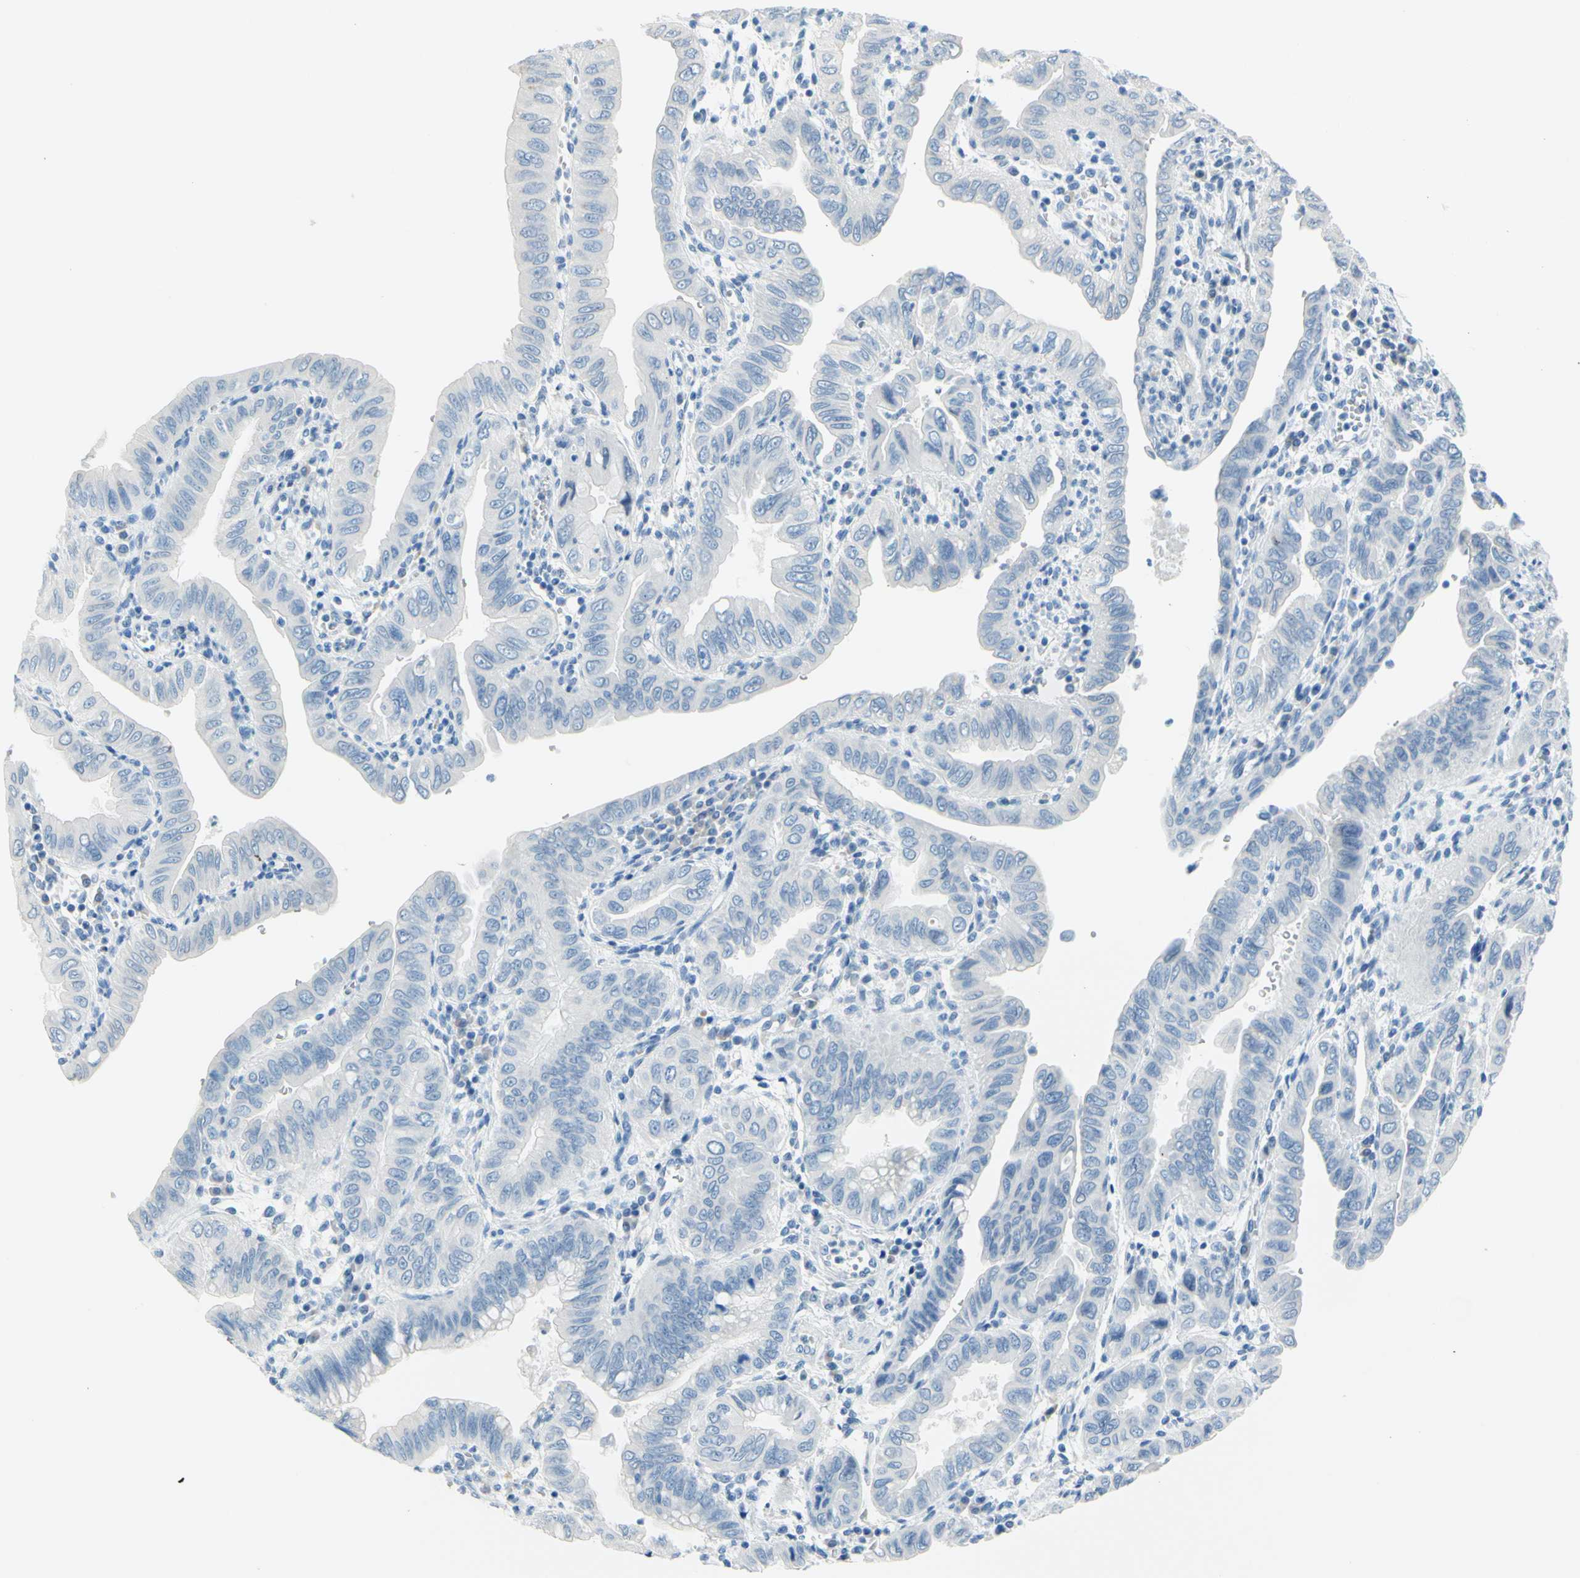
{"staining": {"intensity": "negative", "quantity": "none", "location": "none"}, "tissue": "pancreatic cancer", "cell_type": "Tumor cells", "image_type": "cancer", "snomed": [{"axis": "morphology", "description": "Normal tissue, NOS"}, {"axis": "topography", "description": "Lymph node"}], "caption": "There is no significant expression in tumor cells of pancreatic cancer.", "gene": "DCT", "patient": {"sex": "male", "age": 50}}